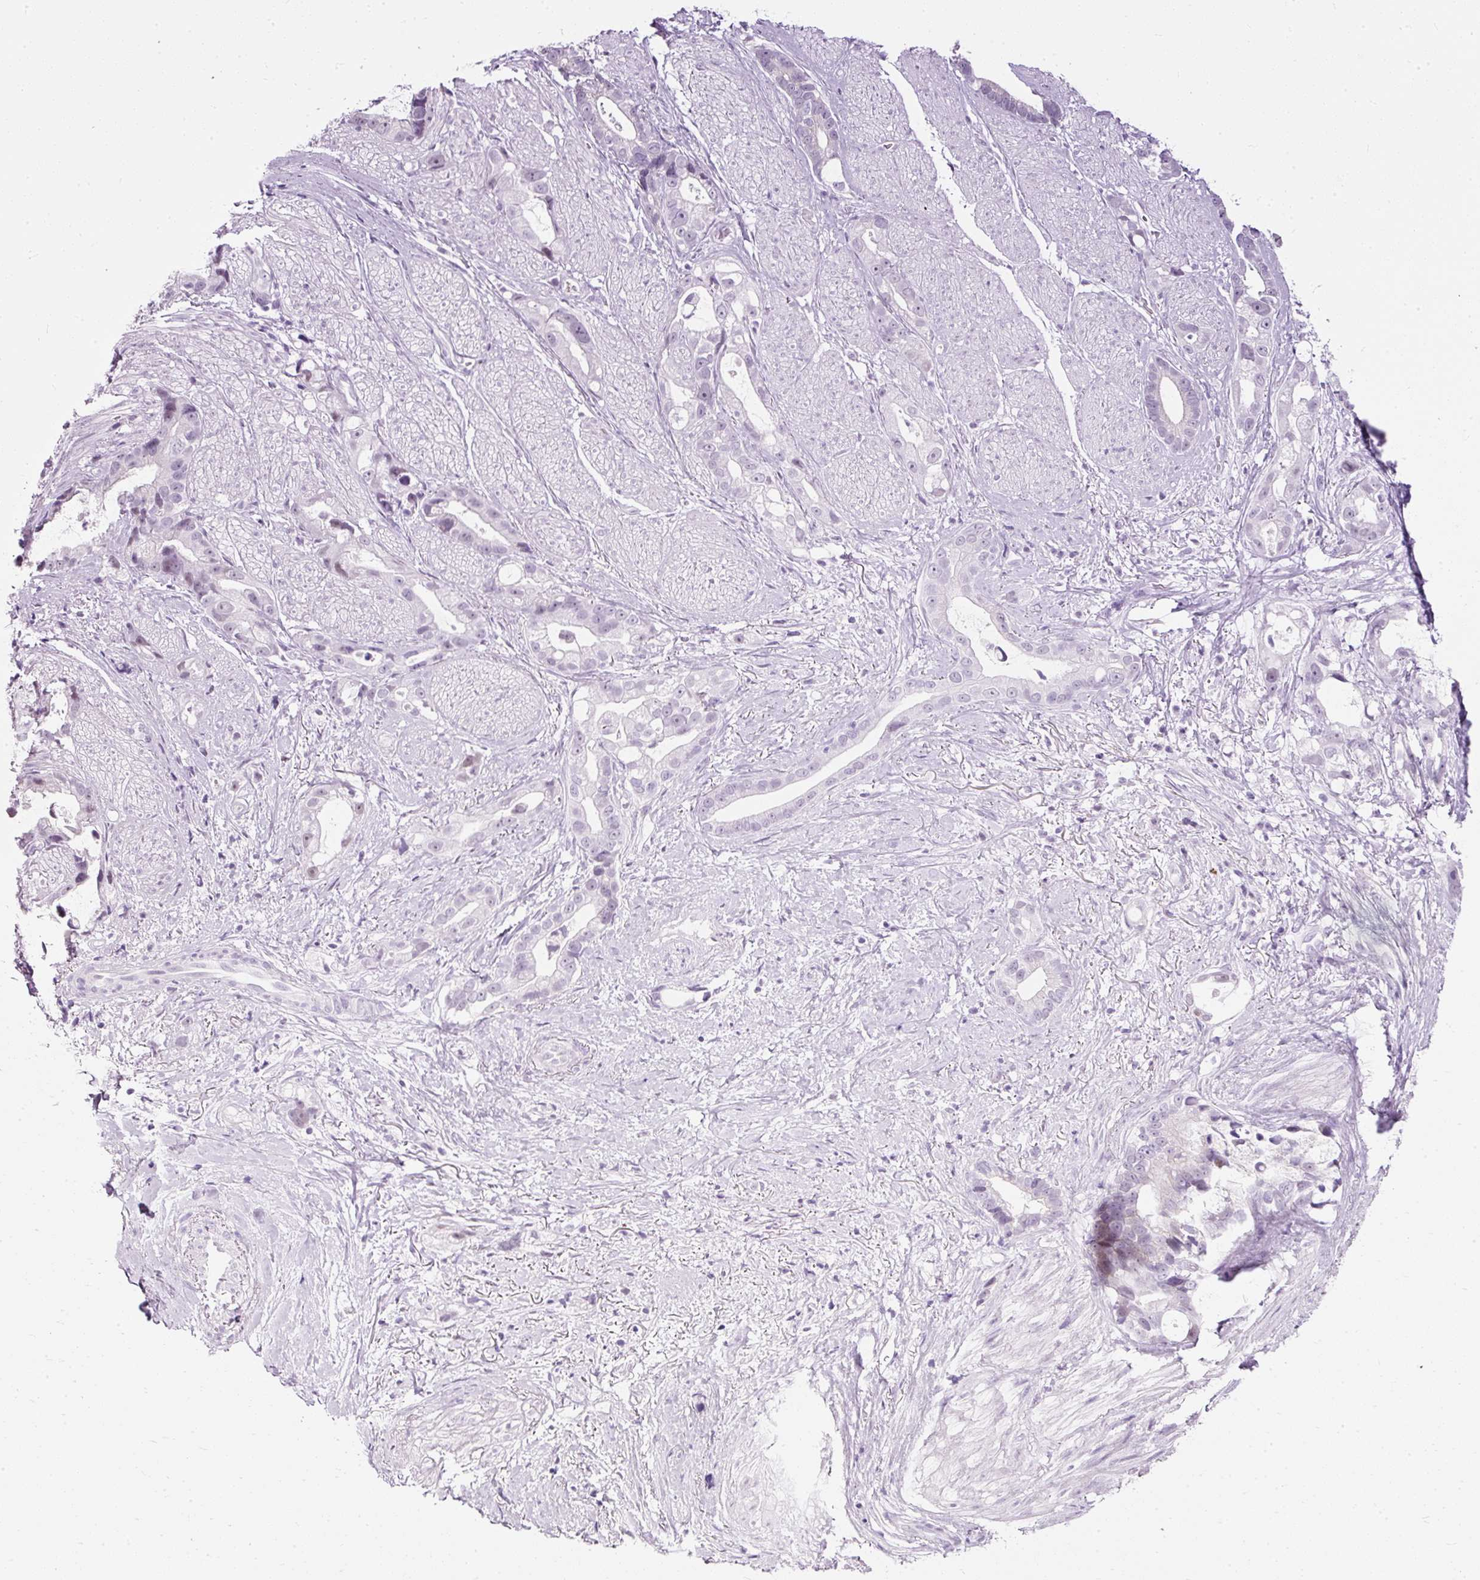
{"staining": {"intensity": "negative", "quantity": "none", "location": "none"}, "tissue": "stomach cancer", "cell_type": "Tumor cells", "image_type": "cancer", "snomed": [{"axis": "morphology", "description": "Adenocarcinoma, NOS"}, {"axis": "topography", "description": "Stomach"}], "caption": "IHC of stomach cancer (adenocarcinoma) reveals no expression in tumor cells.", "gene": "PDE6B", "patient": {"sex": "male", "age": 55}}